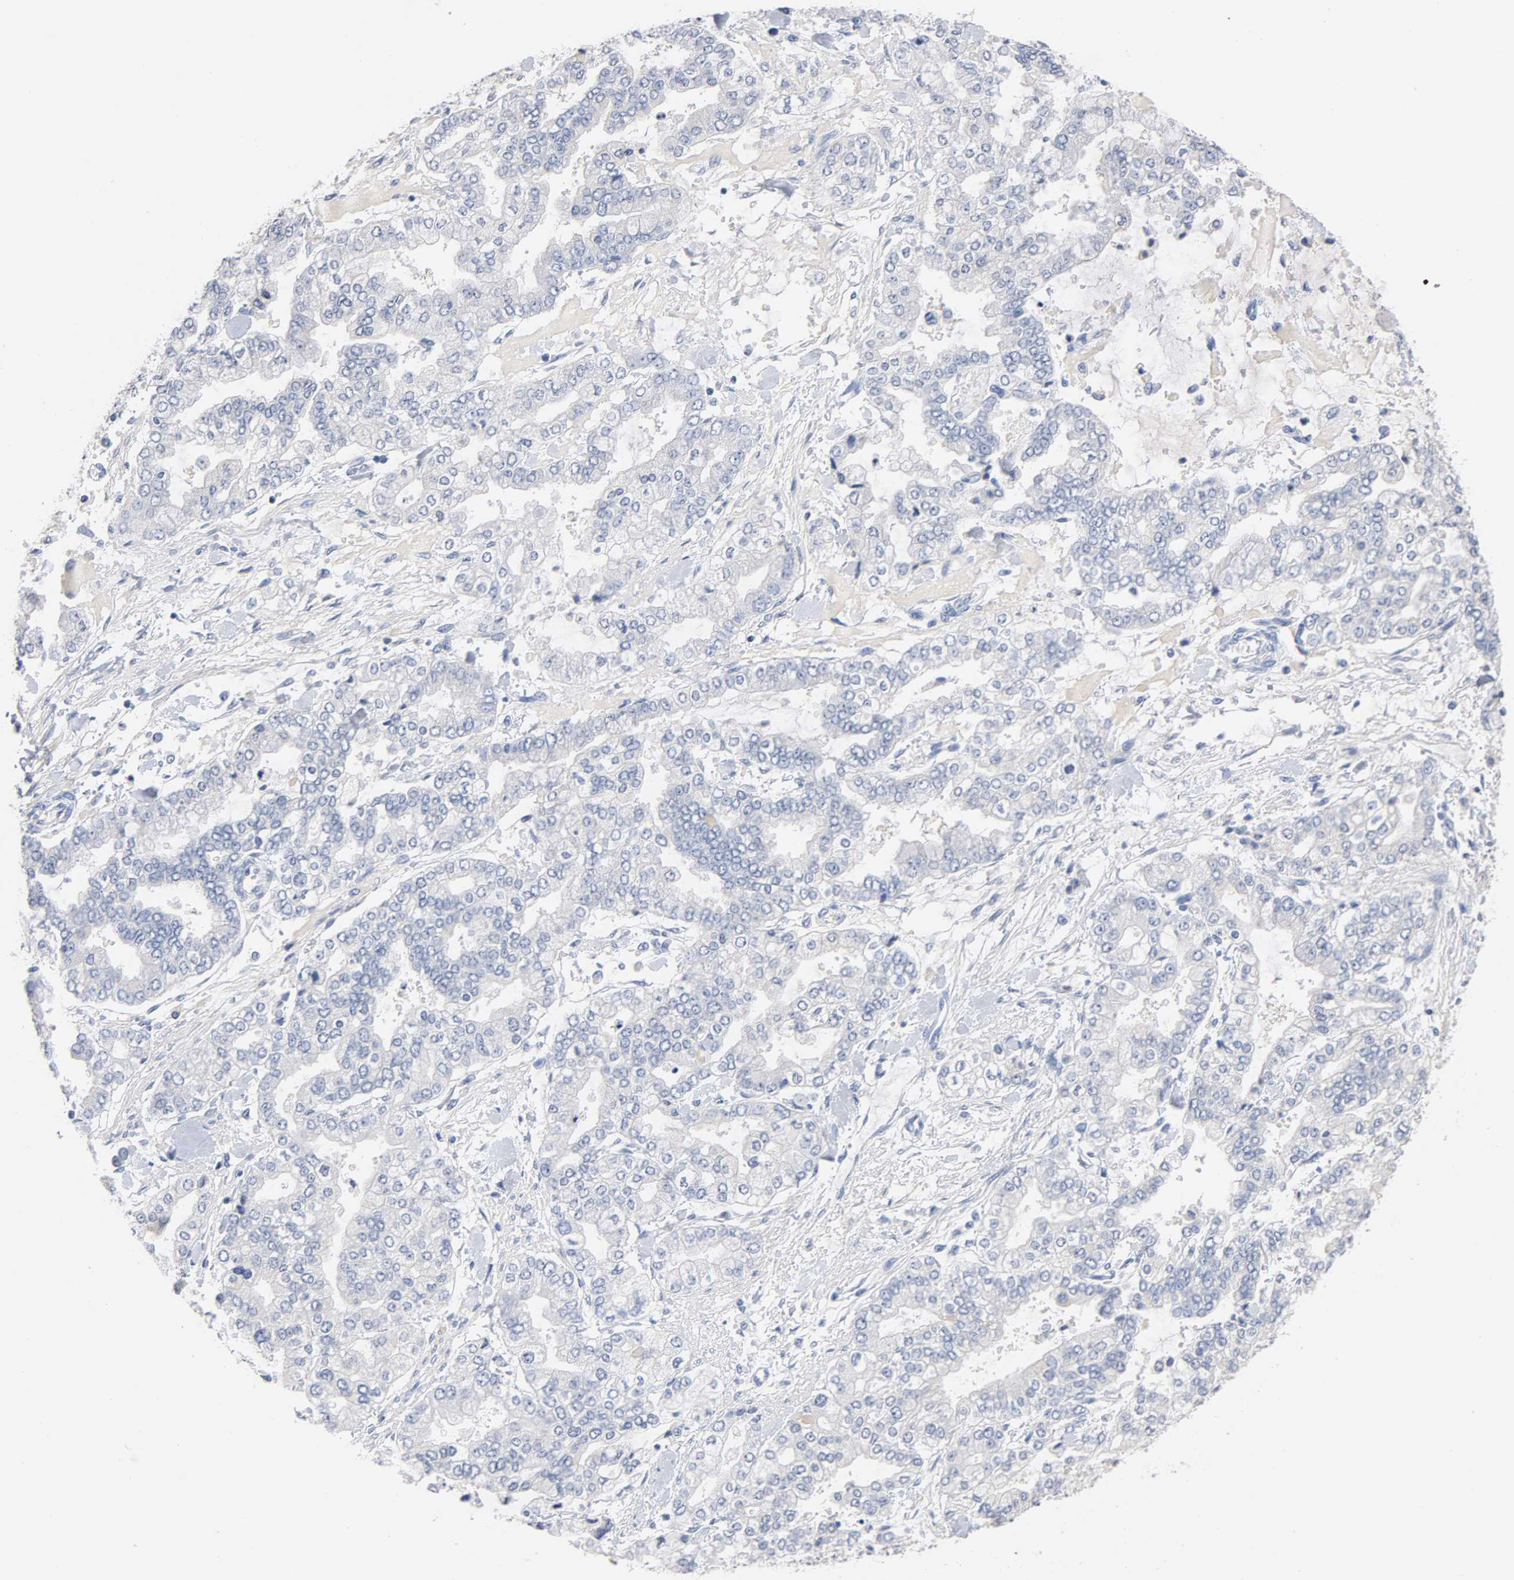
{"staining": {"intensity": "negative", "quantity": "none", "location": "none"}, "tissue": "stomach cancer", "cell_type": "Tumor cells", "image_type": "cancer", "snomed": [{"axis": "morphology", "description": "Normal tissue, NOS"}, {"axis": "morphology", "description": "Adenocarcinoma, NOS"}, {"axis": "topography", "description": "Stomach, upper"}, {"axis": "topography", "description": "Stomach"}], "caption": "Stomach adenocarcinoma was stained to show a protein in brown. There is no significant positivity in tumor cells. (Brightfield microscopy of DAB immunohistochemistry at high magnification).", "gene": "ZCCHC13", "patient": {"sex": "male", "age": 76}}